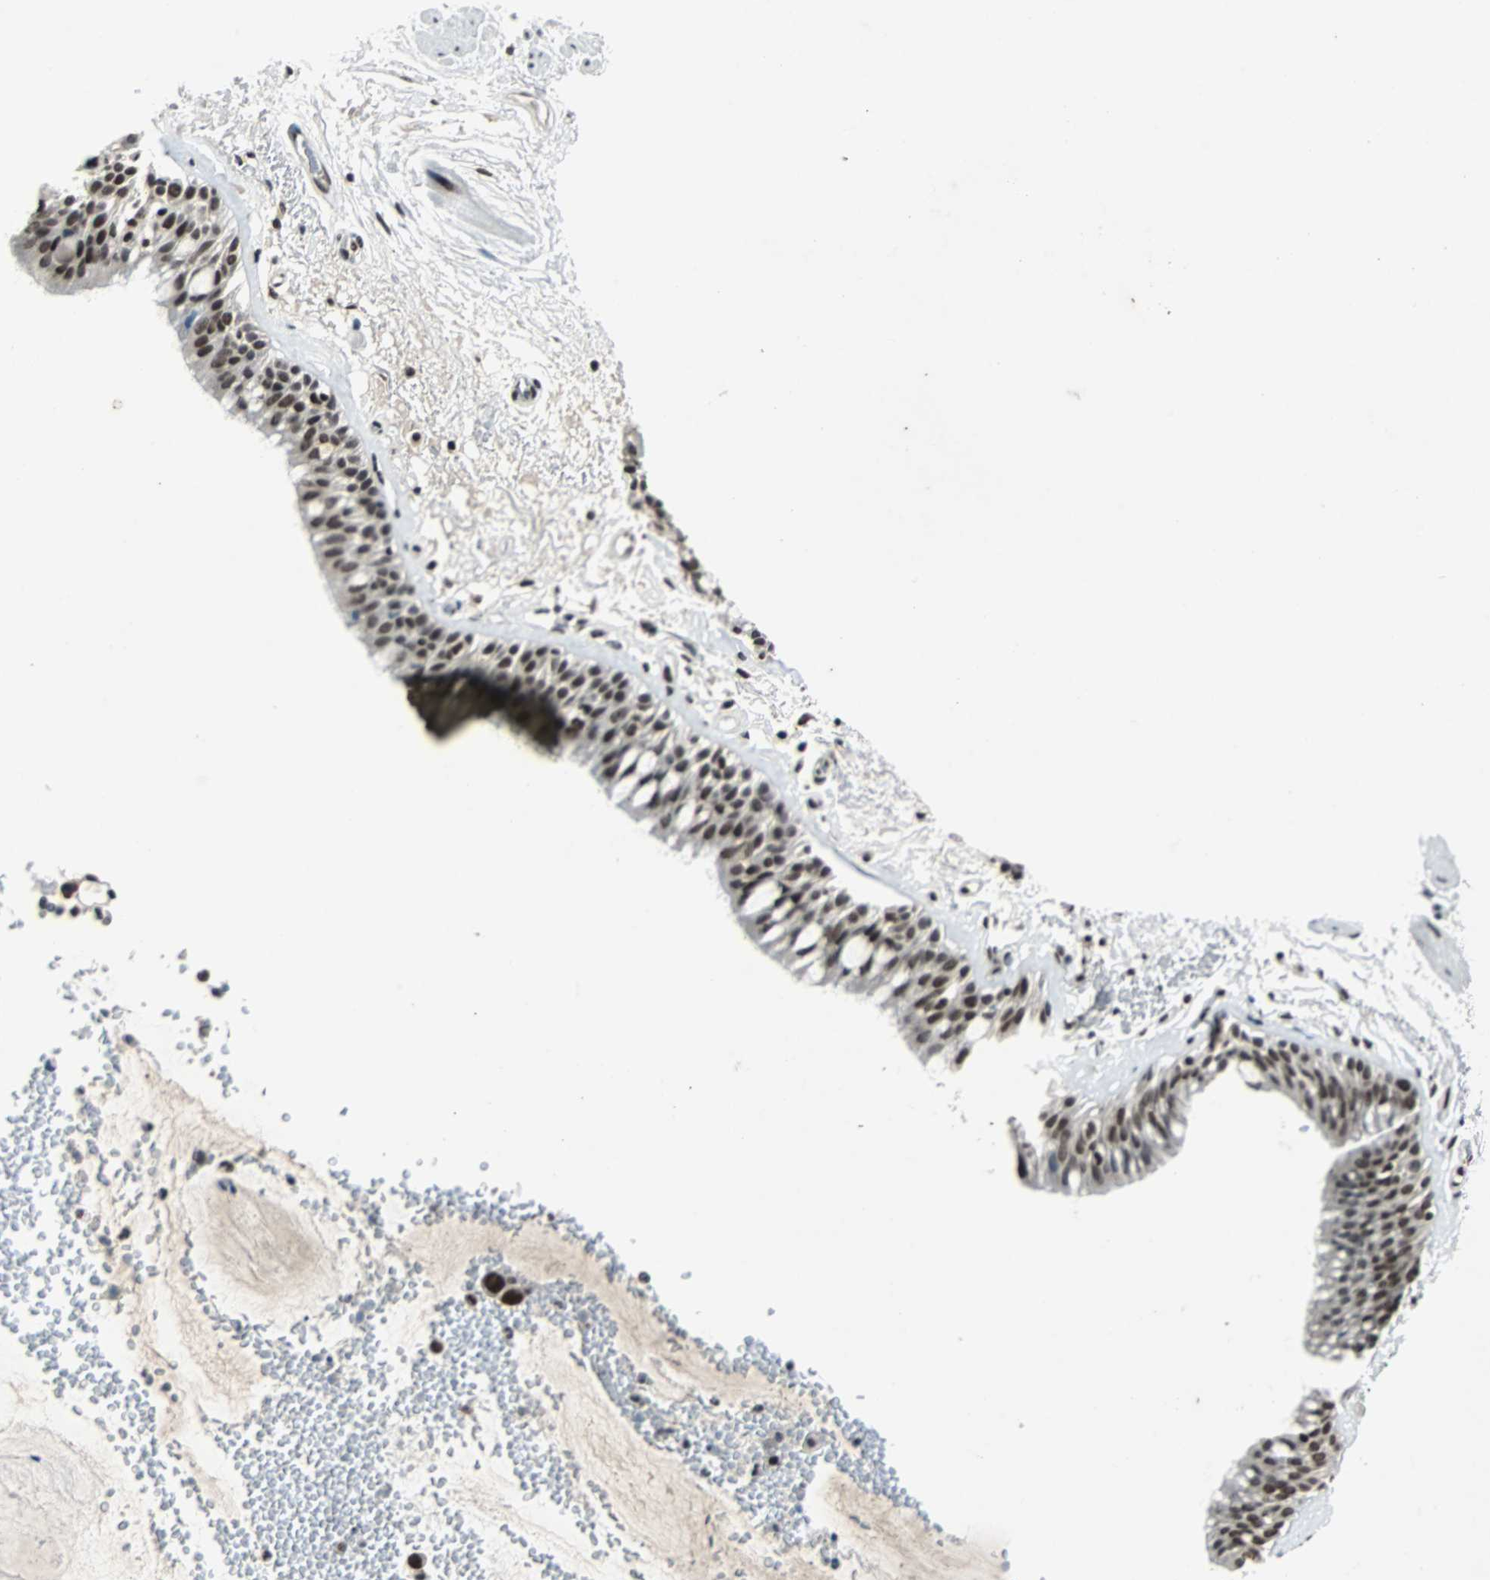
{"staining": {"intensity": "moderate", "quantity": ">75%", "location": "nuclear"}, "tissue": "bronchus", "cell_type": "Respiratory epithelial cells", "image_type": "normal", "snomed": [{"axis": "morphology", "description": "Normal tissue, NOS"}, {"axis": "topography", "description": "Bronchus"}], "caption": "IHC image of benign human bronchus stained for a protein (brown), which shows medium levels of moderate nuclear staining in approximately >75% of respiratory epithelial cells.", "gene": "GATAD2A", "patient": {"sex": "male", "age": 66}}